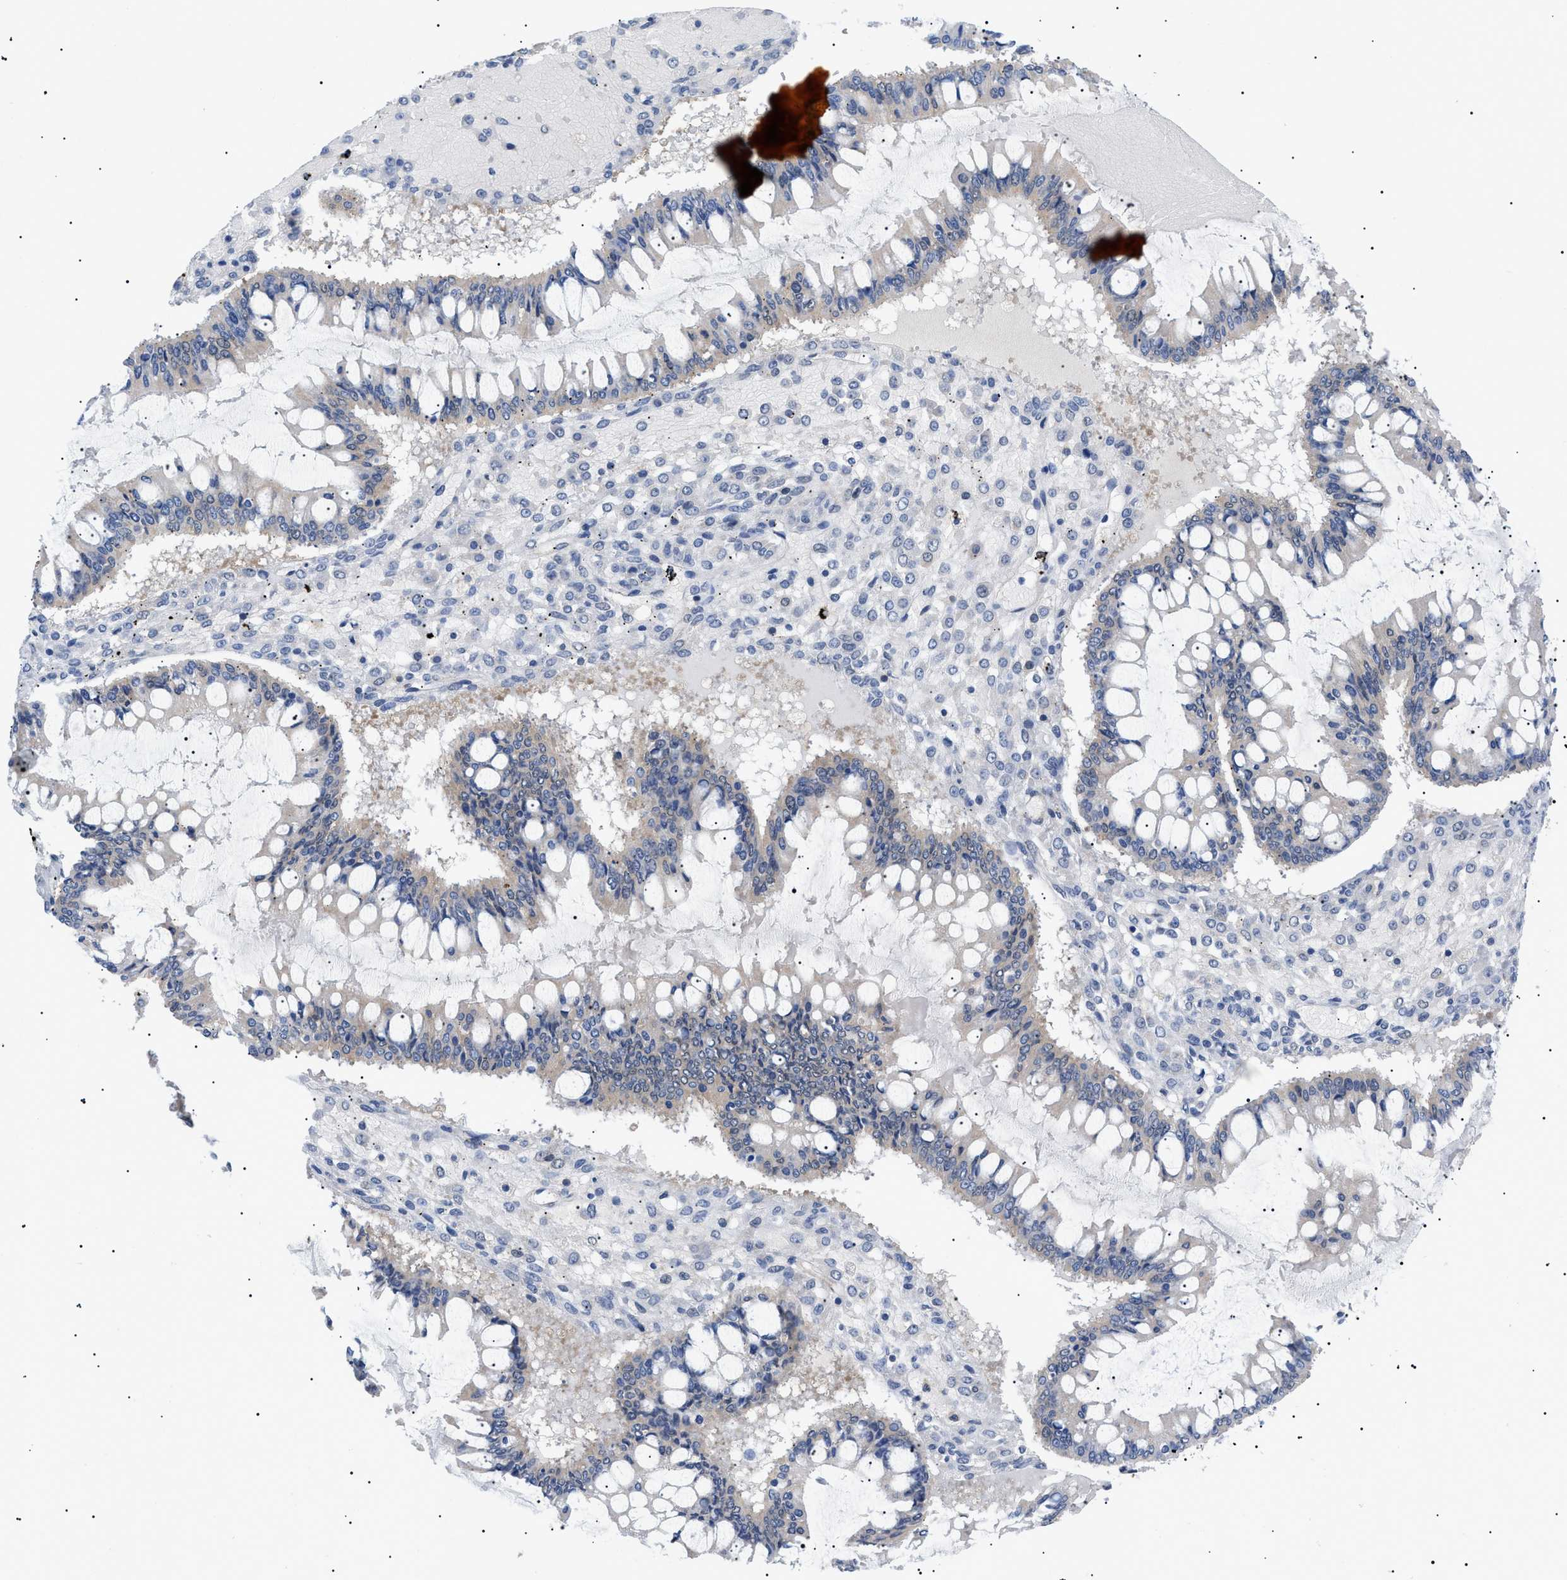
{"staining": {"intensity": "negative", "quantity": "none", "location": "none"}, "tissue": "ovarian cancer", "cell_type": "Tumor cells", "image_type": "cancer", "snomed": [{"axis": "morphology", "description": "Cystadenocarcinoma, mucinous, NOS"}, {"axis": "topography", "description": "Ovary"}], "caption": "Ovarian cancer was stained to show a protein in brown. There is no significant expression in tumor cells.", "gene": "RIPK1", "patient": {"sex": "female", "age": 73}}